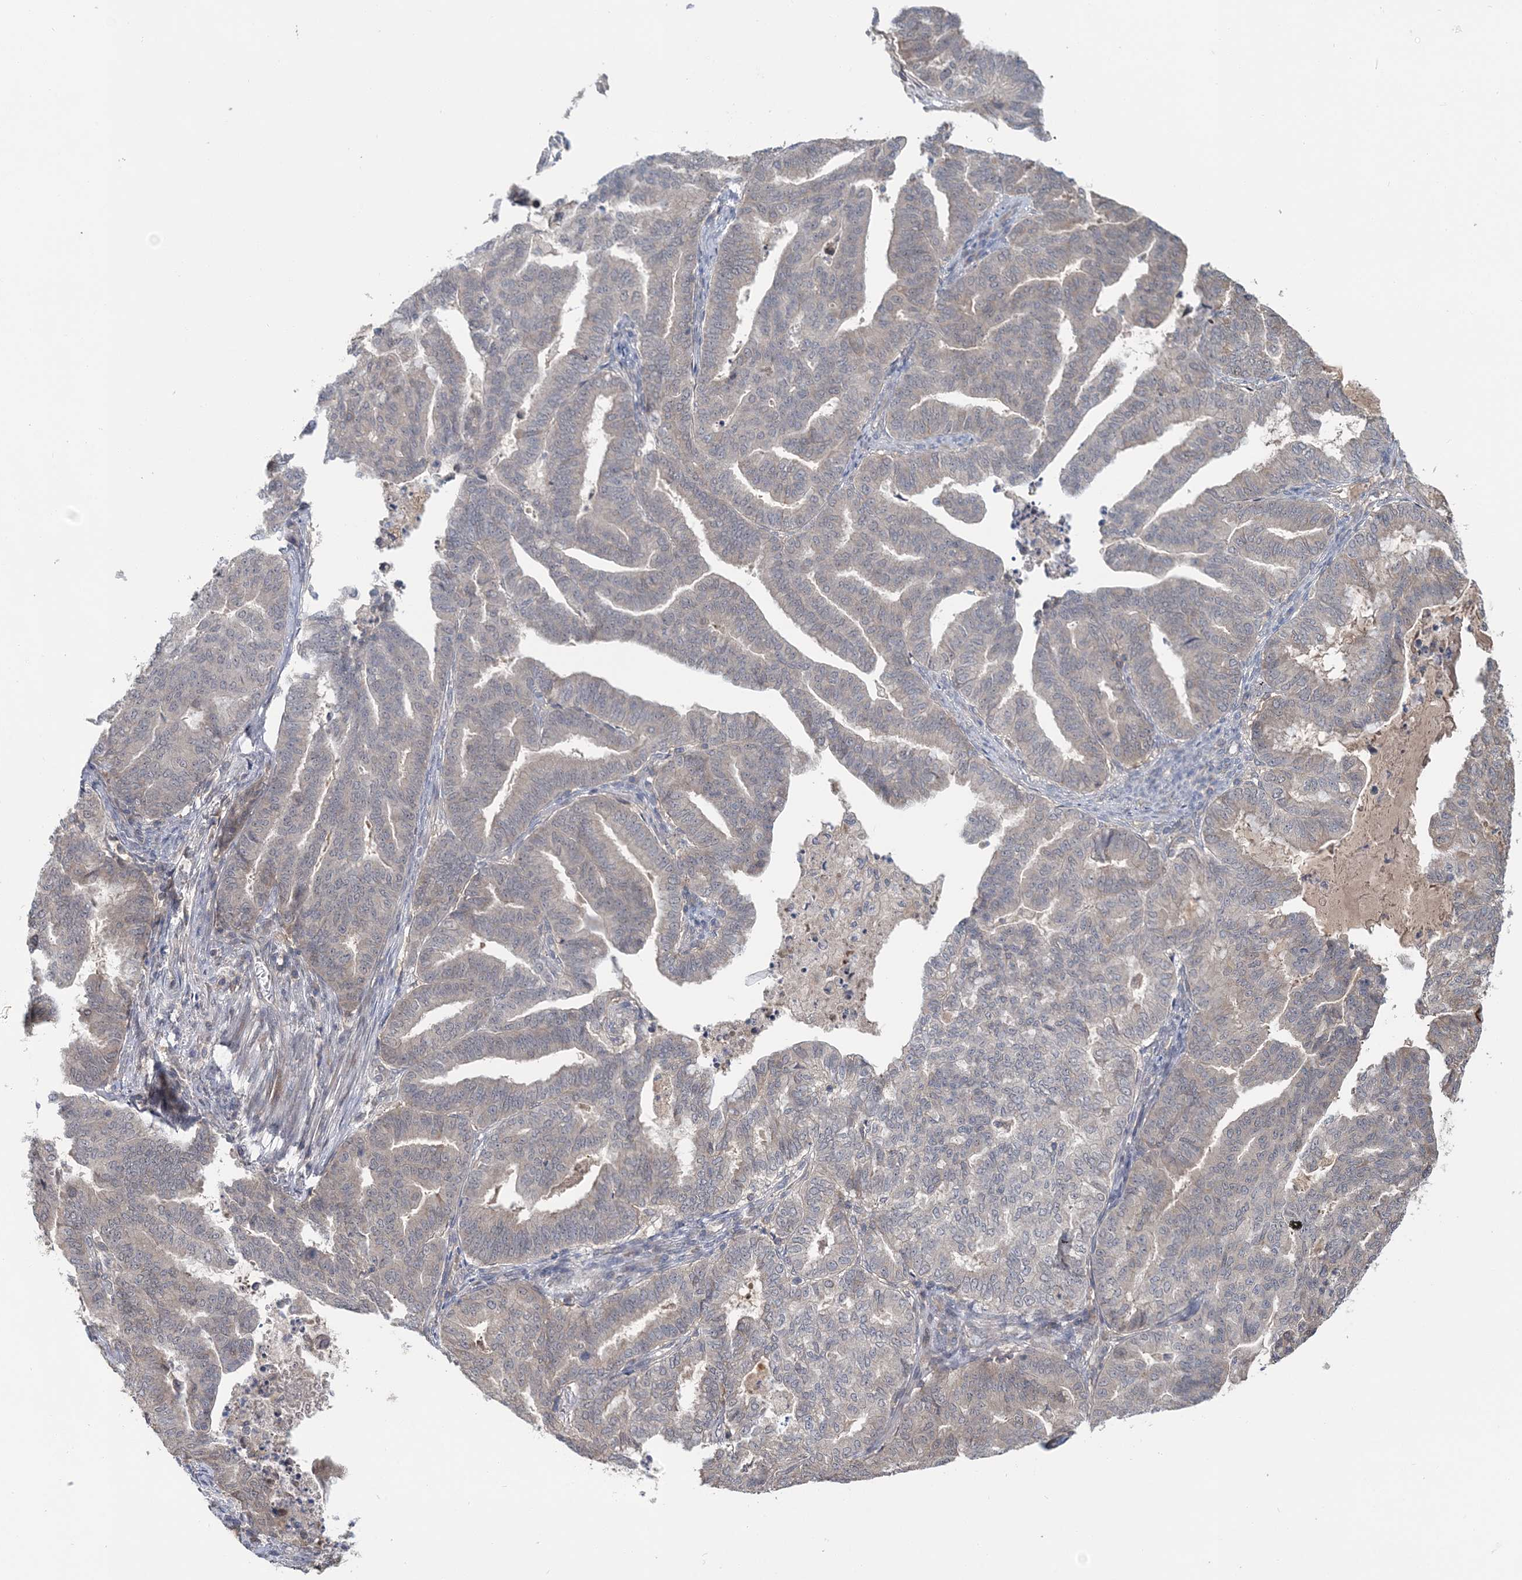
{"staining": {"intensity": "negative", "quantity": "none", "location": "none"}, "tissue": "endometrial cancer", "cell_type": "Tumor cells", "image_type": "cancer", "snomed": [{"axis": "morphology", "description": "Adenocarcinoma, NOS"}, {"axis": "topography", "description": "Endometrium"}], "caption": "A micrograph of endometrial adenocarcinoma stained for a protein exhibits no brown staining in tumor cells.", "gene": "RNF25", "patient": {"sex": "female", "age": 79}}